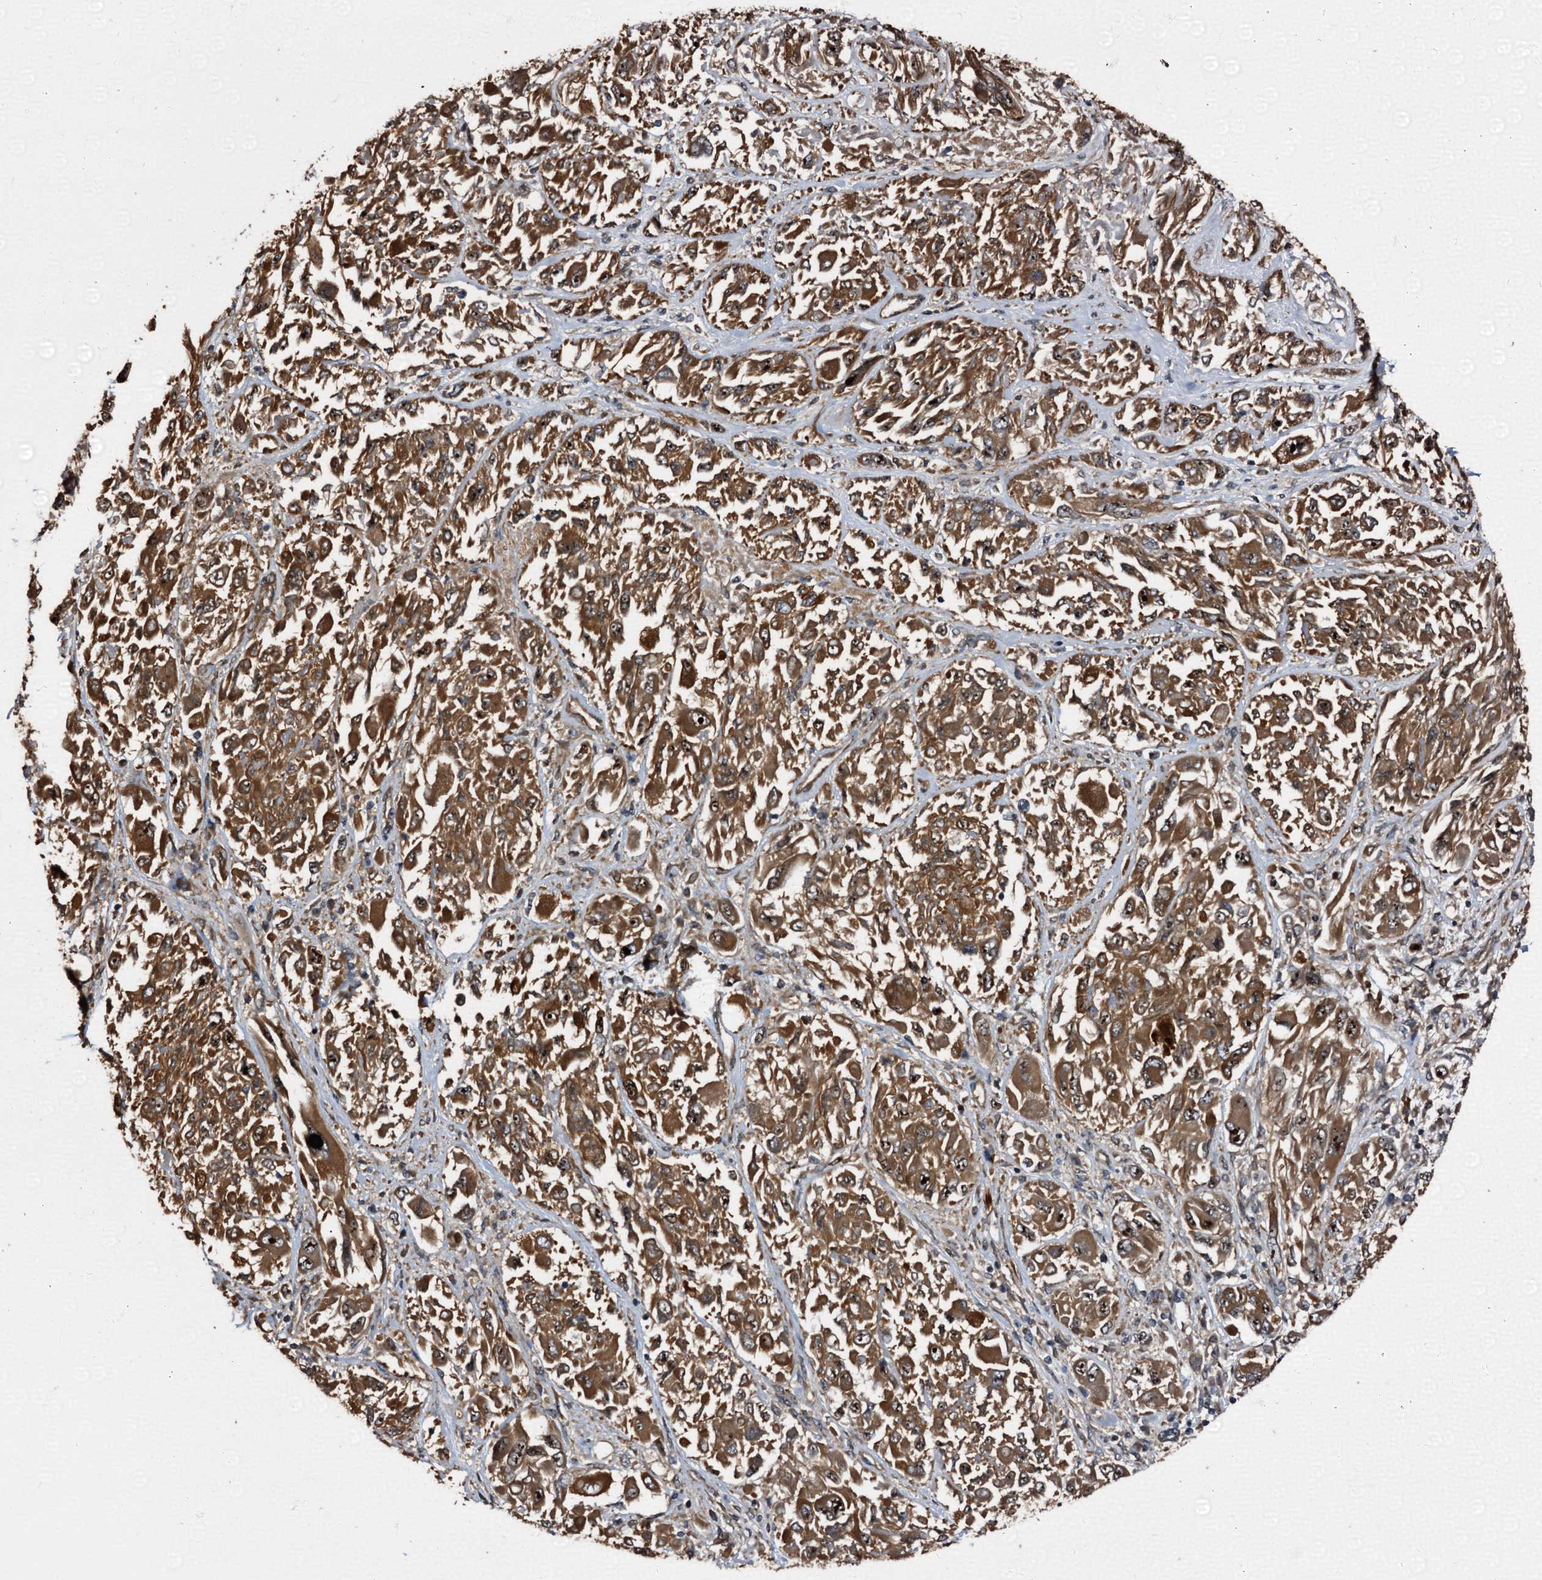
{"staining": {"intensity": "moderate", "quantity": ">75%", "location": "cytoplasmic/membranous,nuclear"}, "tissue": "melanoma", "cell_type": "Tumor cells", "image_type": "cancer", "snomed": [{"axis": "morphology", "description": "Malignant melanoma, NOS"}, {"axis": "topography", "description": "Skin"}], "caption": "Human melanoma stained with a brown dye exhibits moderate cytoplasmic/membranous and nuclear positive positivity in approximately >75% of tumor cells.", "gene": "PEX5", "patient": {"sex": "female", "age": 91}}